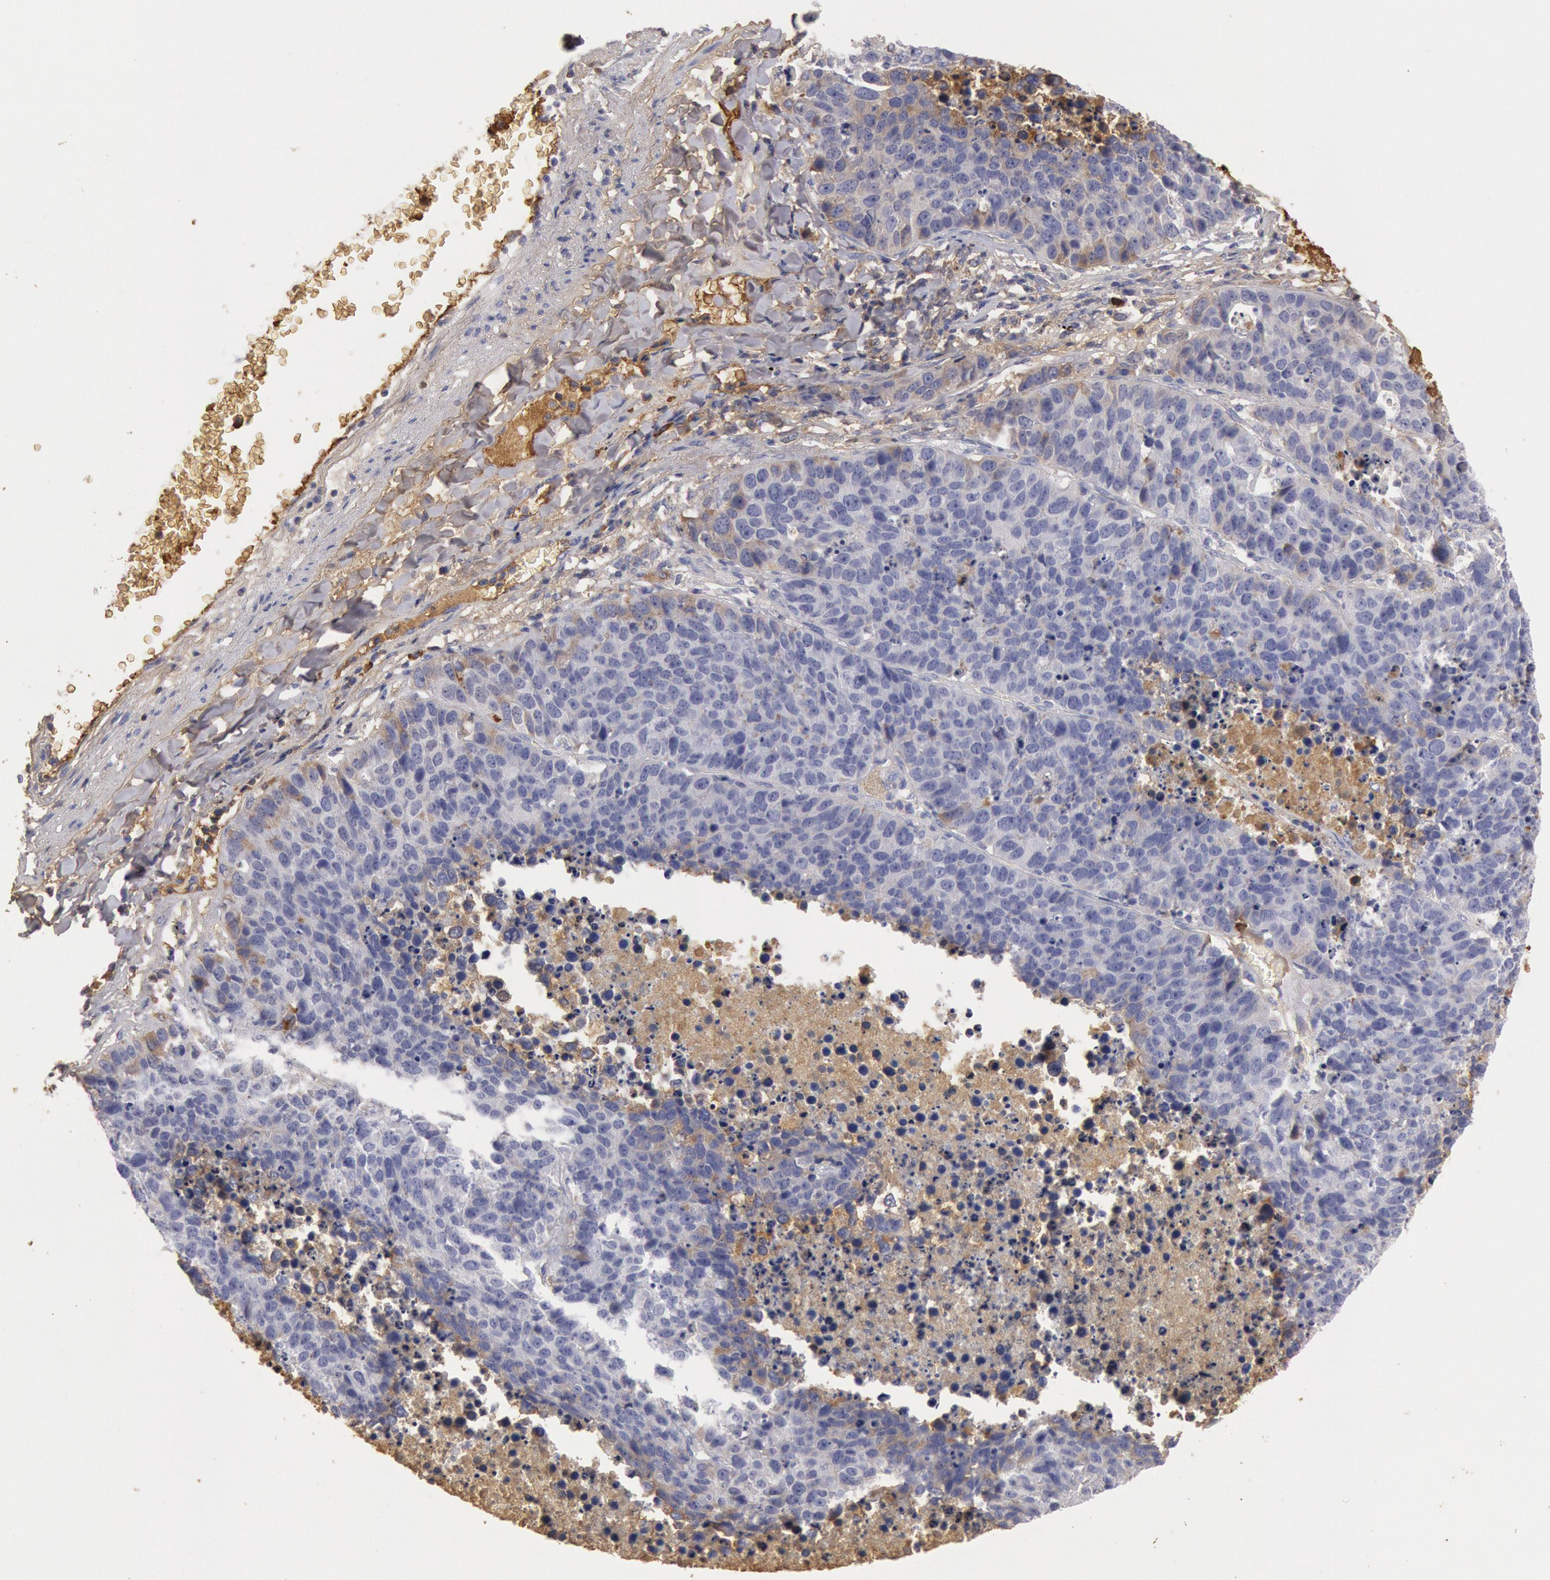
{"staining": {"intensity": "weak", "quantity": "25%-75%", "location": "cytoplasmic/membranous"}, "tissue": "lung cancer", "cell_type": "Tumor cells", "image_type": "cancer", "snomed": [{"axis": "morphology", "description": "Carcinoid, malignant, NOS"}, {"axis": "topography", "description": "Lung"}], "caption": "The histopathology image reveals a brown stain indicating the presence of a protein in the cytoplasmic/membranous of tumor cells in lung malignant carcinoid.", "gene": "IGHA1", "patient": {"sex": "male", "age": 60}}